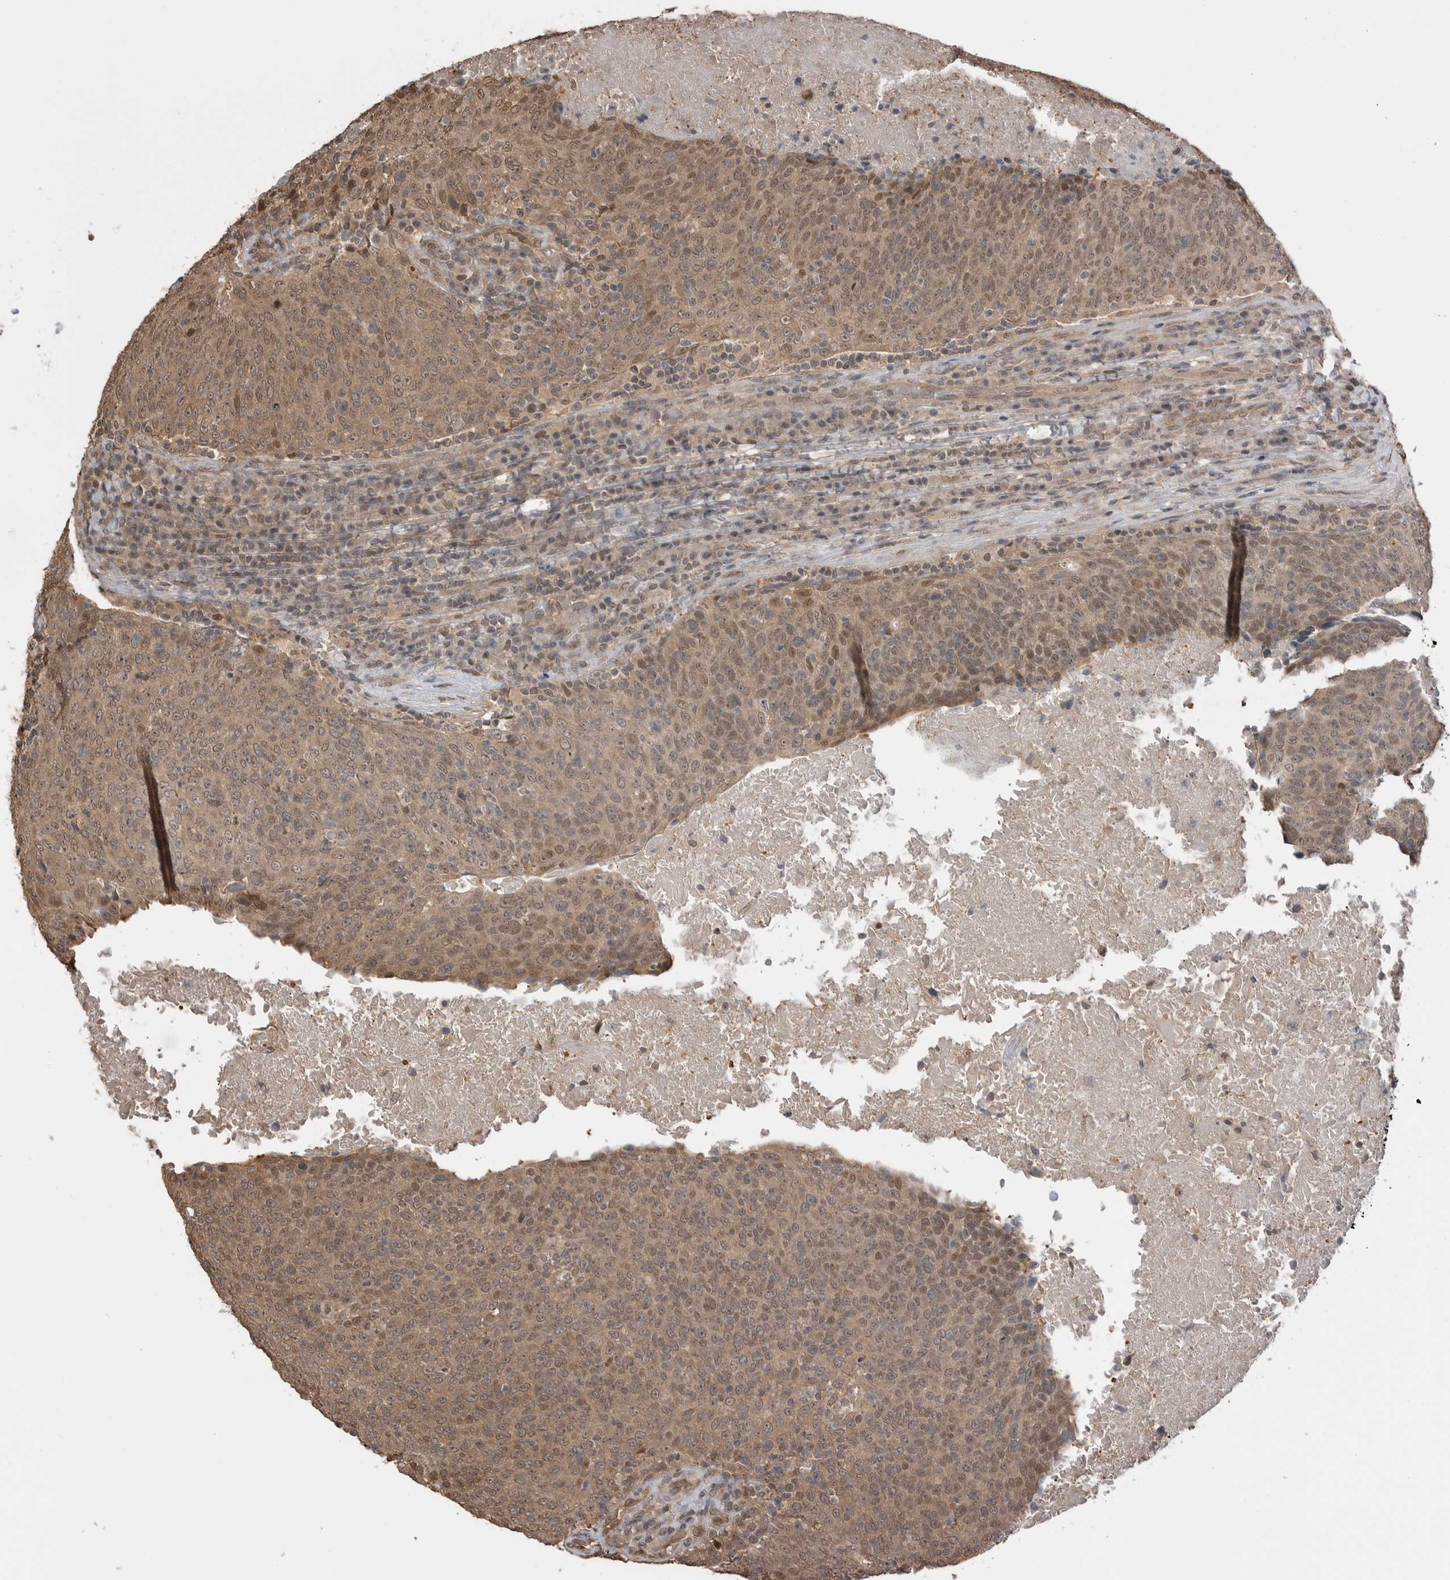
{"staining": {"intensity": "moderate", "quantity": ">75%", "location": "cytoplasmic/membranous,nuclear"}, "tissue": "head and neck cancer", "cell_type": "Tumor cells", "image_type": "cancer", "snomed": [{"axis": "morphology", "description": "Squamous cell carcinoma, NOS"}, {"axis": "morphology", "description": "Squamous cell carcinoma, metastatic, NOS"}, {"axis": "topography", "description": "Lymph node"}, {"axis": "topography", "description": "Head-Neck"}], "caption": "A medium amount of moderate cytoplasmic/membranous and nuclear positivity is present in about >75% of tumor cells in head and neck cancer tissue. Nuclei are stained in blue.", "gene": "PEAK1", "patient": {"sex": "male", "age": 62}}